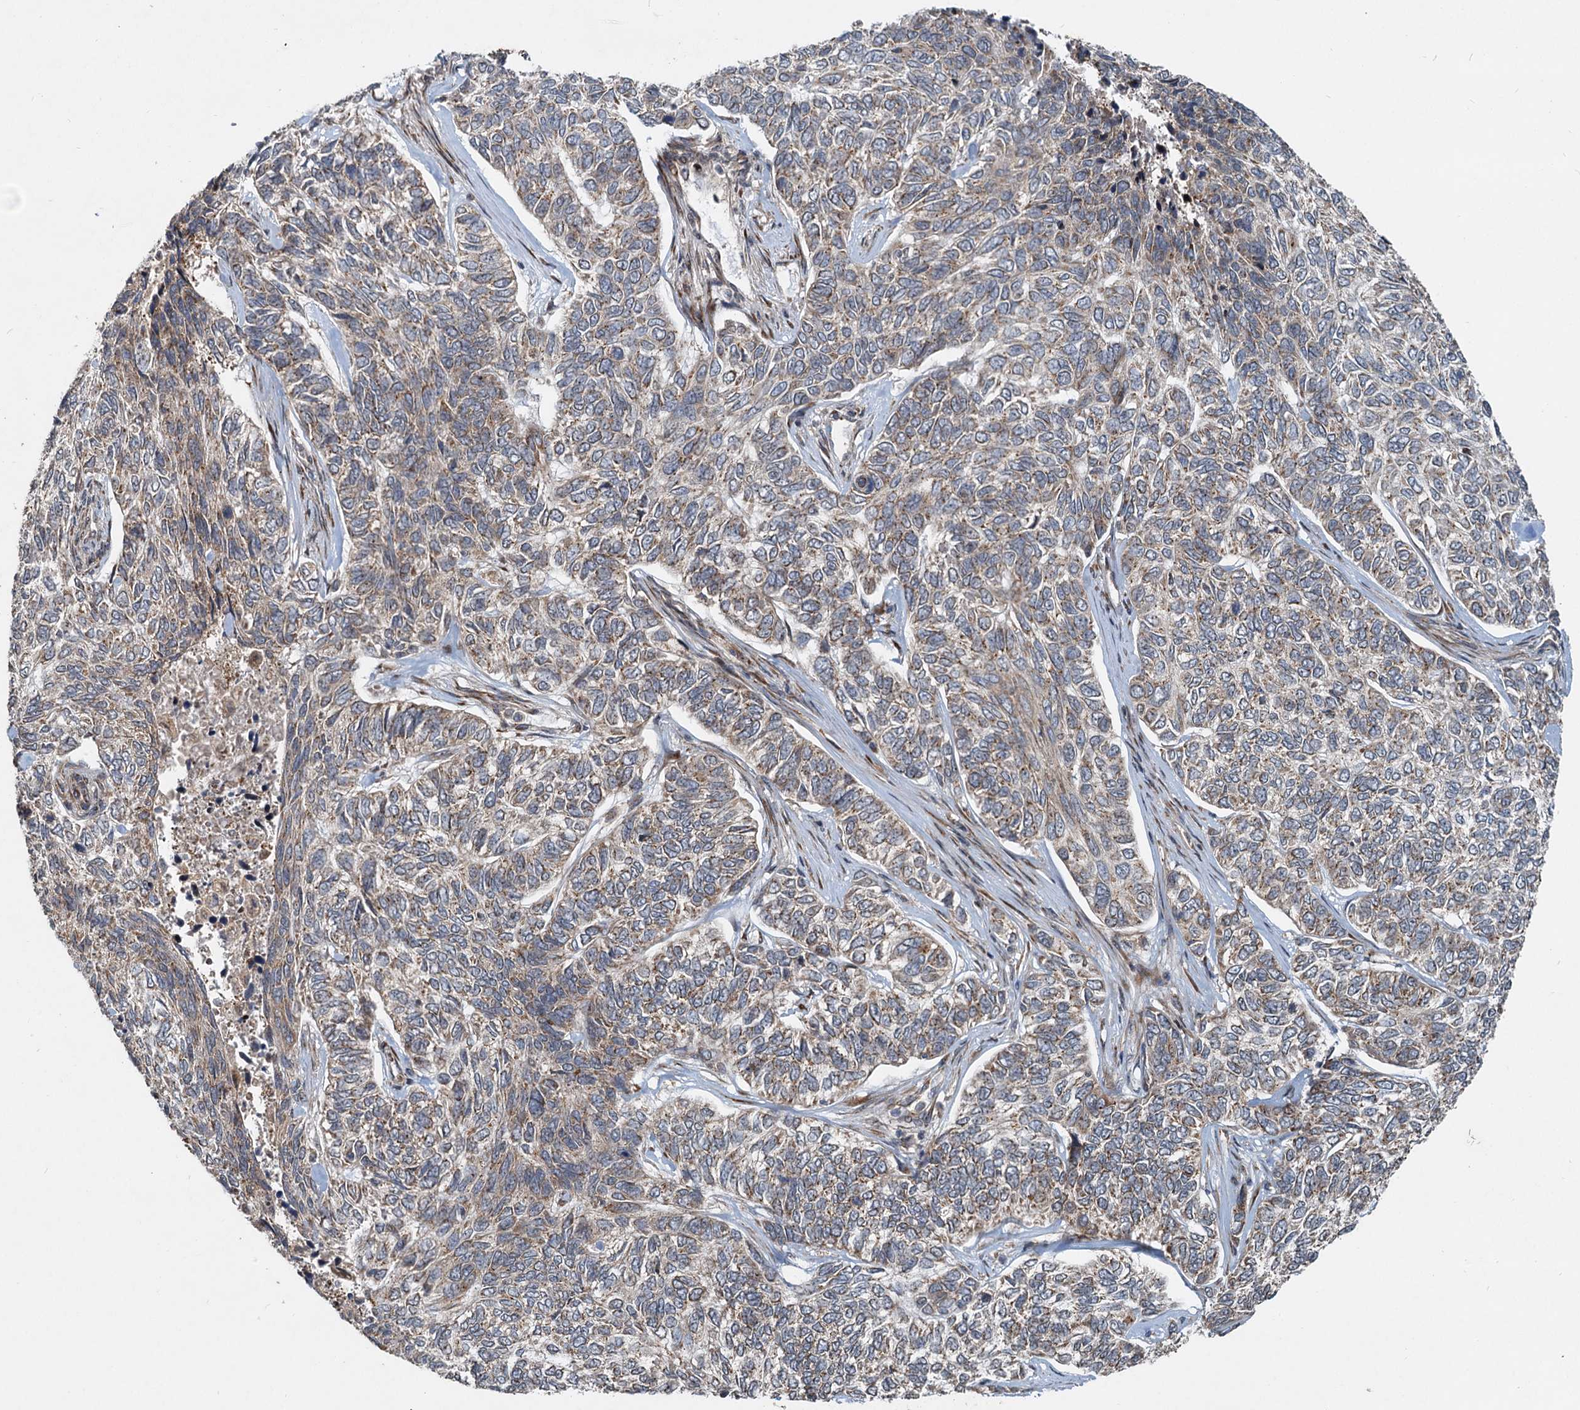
{"staining": {"intensity": "moderate", "quantity": "25%-75%", "location": "cytoplasmic/membranous"}, "tissue": "skin cancer", "cell_type": "Tumor cells", "image_type": "cancer", "snomed": [{"axis": "morphology", "description": "Basal cell carcinoma"}, {"axis": "topography", "description": "Skin"}], "caption": "Protein staining of skin basal cell carcinoma tissue displays moderate cytoplasmic/membranous expression in about 25%-75% of tumor cells. Using DAB (brown) and hematoxylin (blue) stains, captured at high magnification using brightfield microscopy.", "gene": "CEP68", "patient": {"sex": "female", "age": 65}}